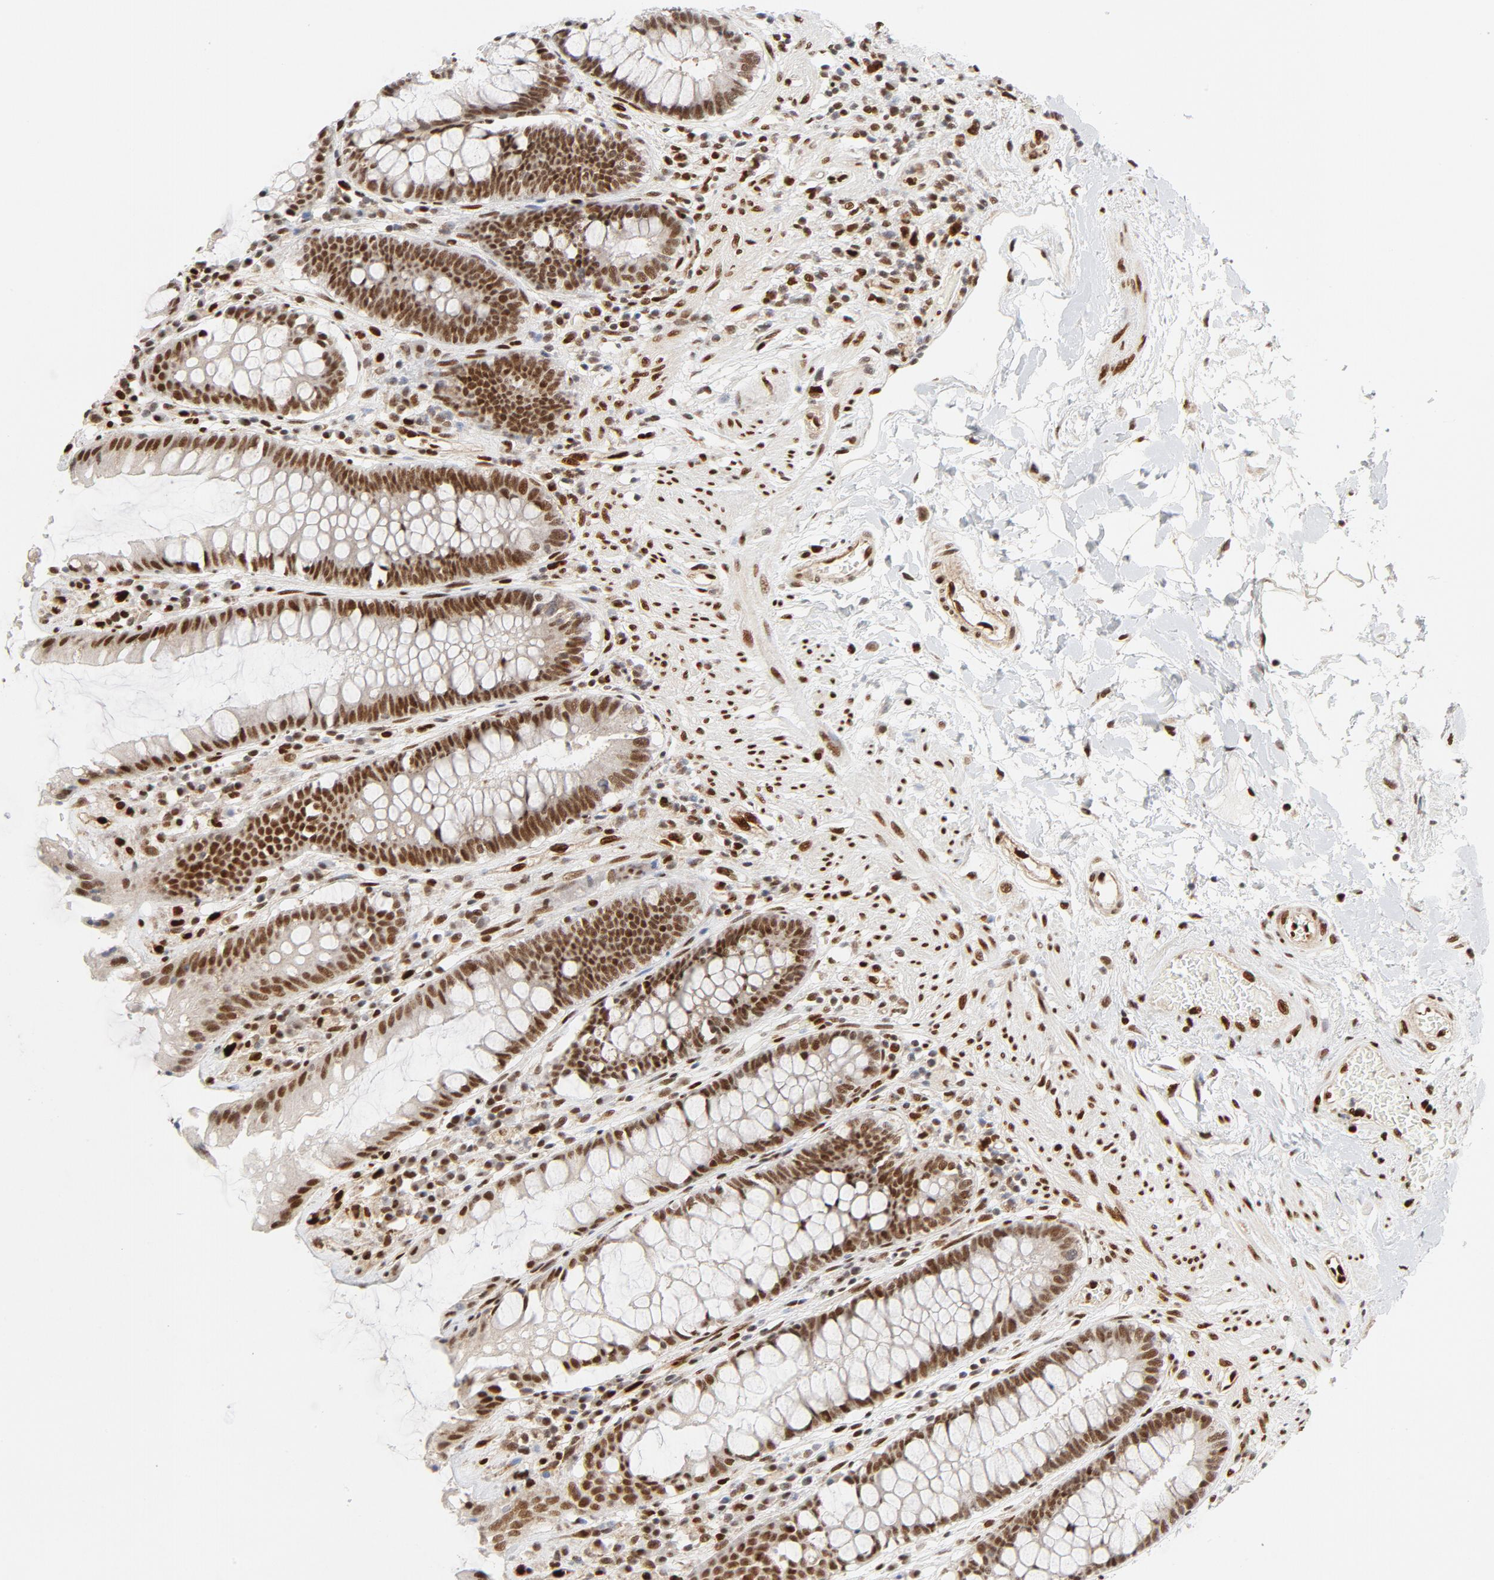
{"staining": {"intensity": "moderate", "quantity": ">75%", "location": "nuclear"}, "tissue": "rectum", "cell_type": "Glandular cells", "image_type": "normal", "snomed": [{"axis": "morphology", "description": "Normal tissue, NOS"}, {"axis": "topography", "description": "Rectum"}], "caption": "Glandular cells exhibit medium levels of moderate nuclear expression in about >75% of cells in benign human rectum.", "gene": "MEF2A", "patient": {"sex": "female", "age": 46}}